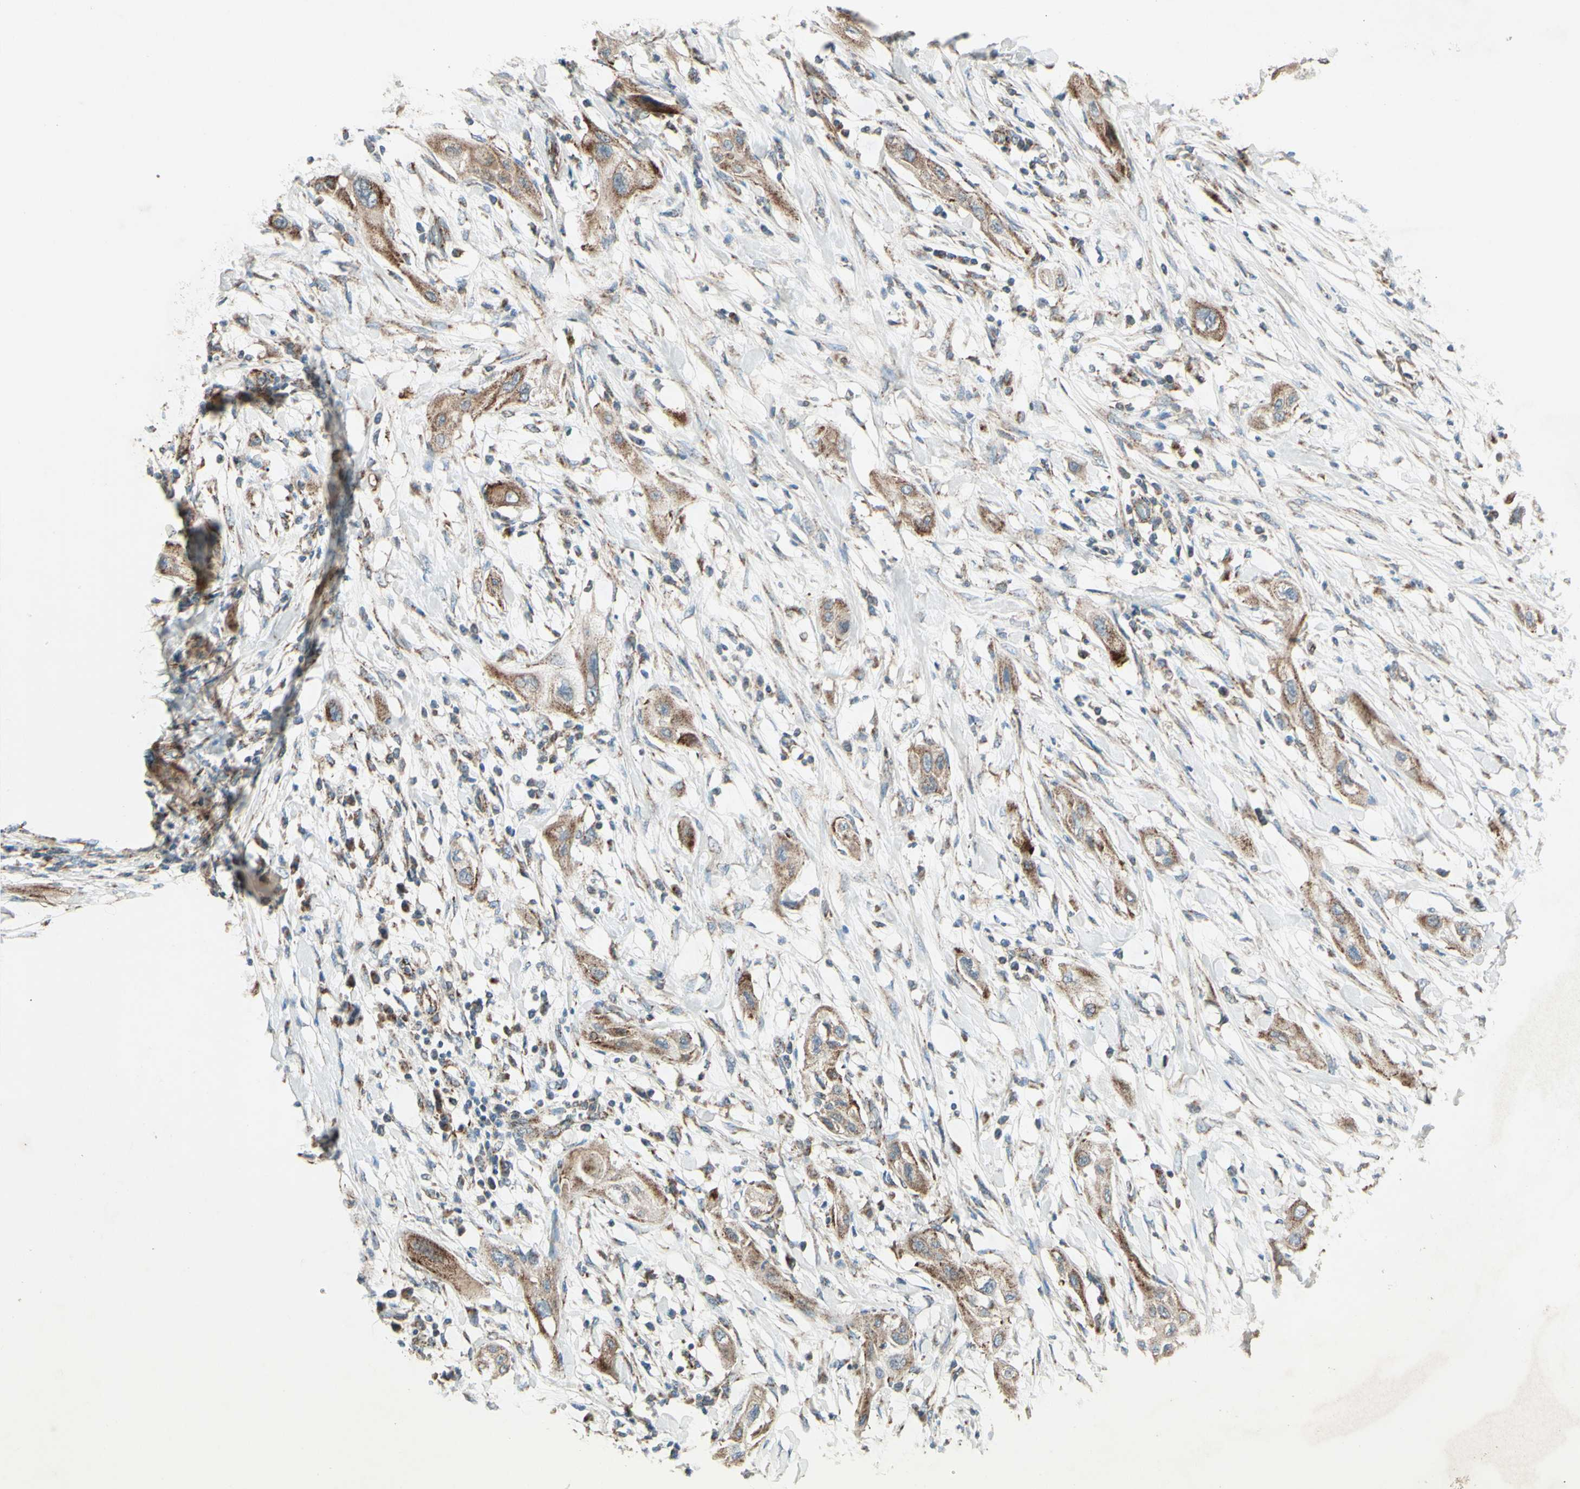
{"staining": {"intensity": "moderate", "quantity": ">75%", "location": "cytoplasmic/membranous"}, "tissue": "lung cancer", "cell_type": "Tumor cells", "image_type": "cancer", "snomed": [{"axis": "morphology", "description": "Squamous cell carcinoma, NOS"}, {"axis": "topography", "description": "Lung"}], "caption": "A high-resolution image shows immunohistochemistry staining of lung cancer (squamous cell carcinoma), which displays moderate cytoplasmic/membranous staining in about >75% of tumor cells.", "gene": "RHOT1", "patient": {"sex": "female", "age": 47}}